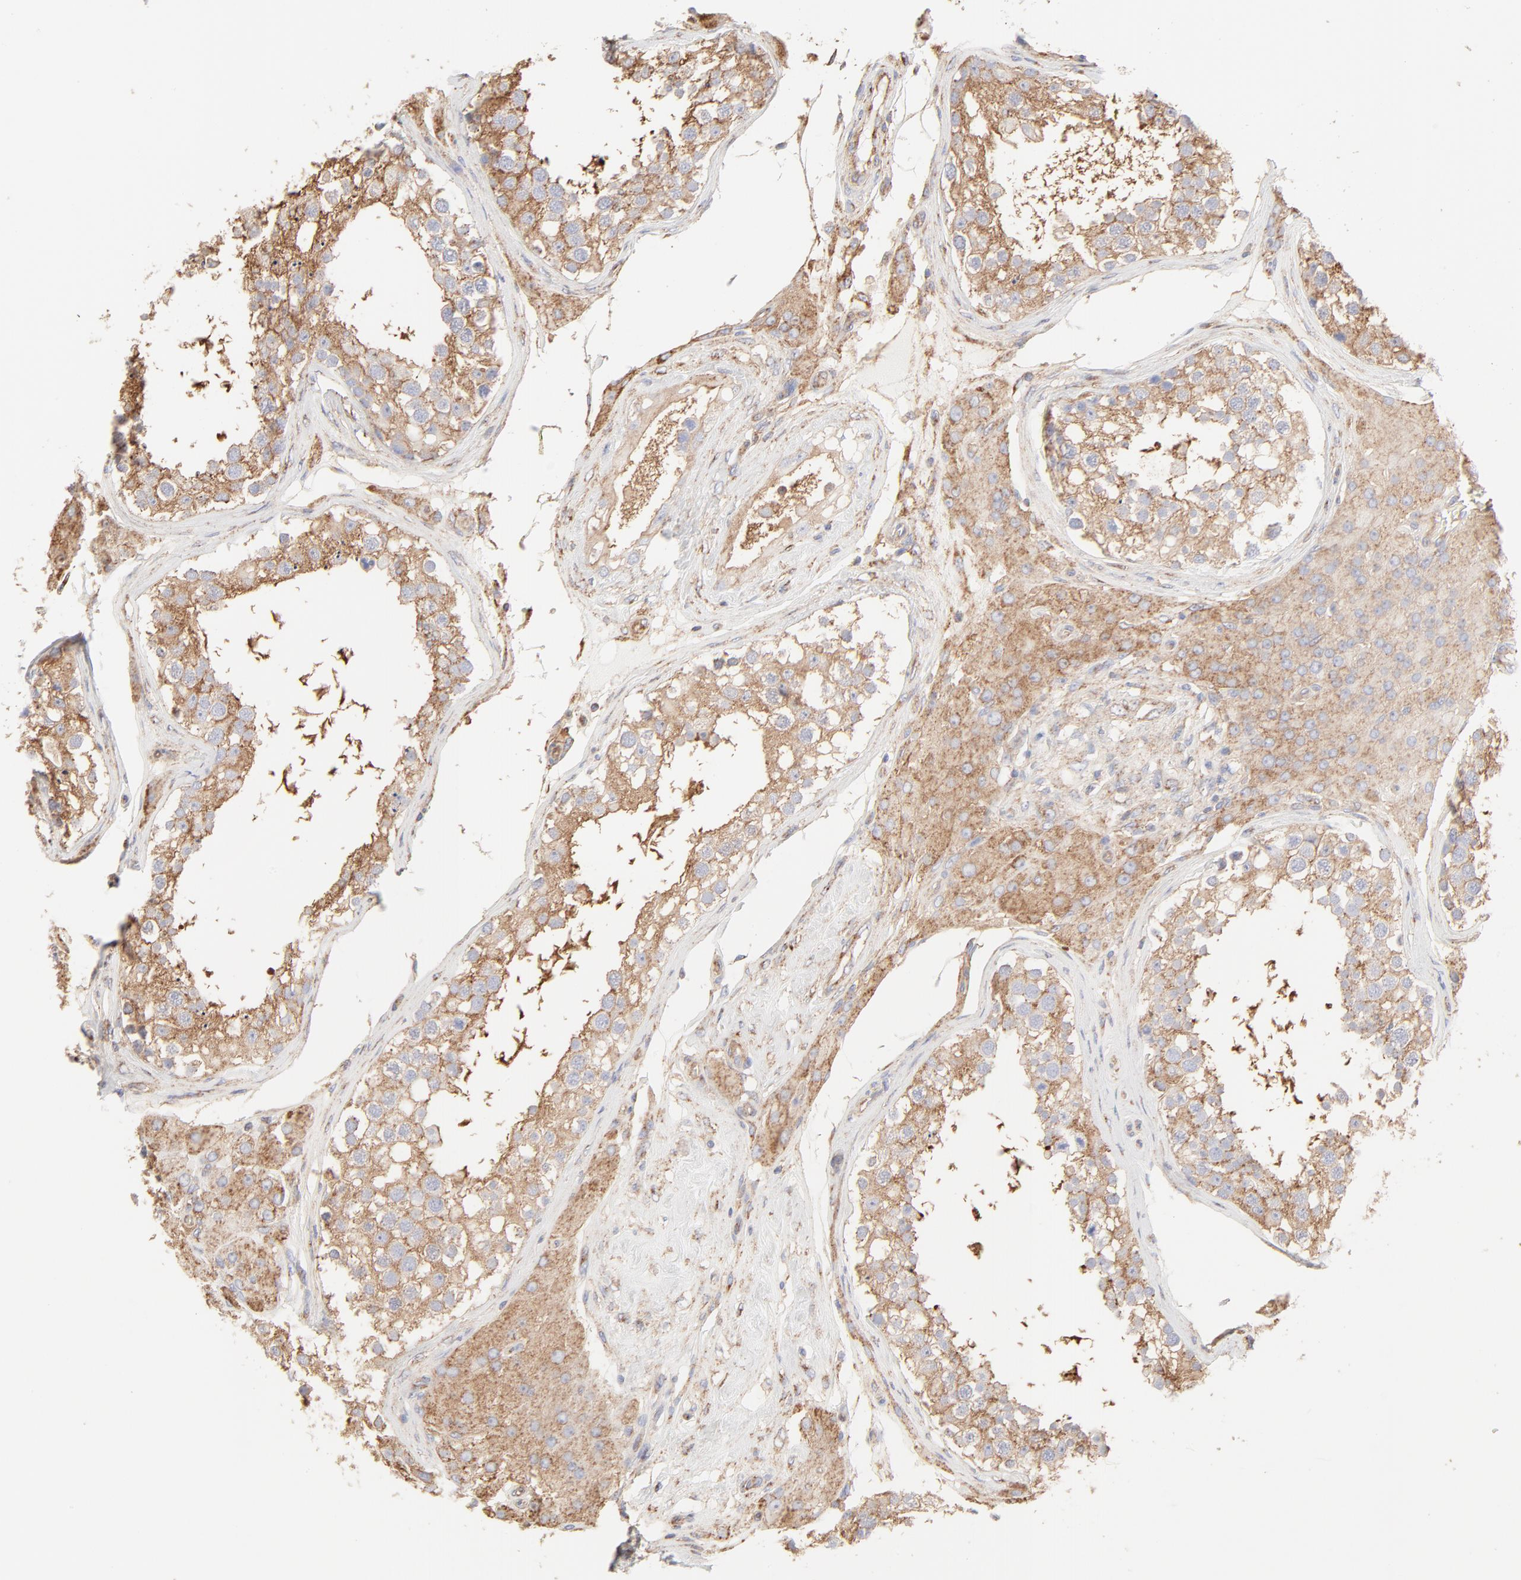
{"staining": {"intensity": "moderate", "quantity": ">75%", "location": "cytoplasmic/membranous"}, "tissue": "testis", "cell_type": "Cells in seminiferous ducts", "image_type": "normal", "snomed": [{"axis": "morphology", "description": "Normal tissue, NOS"}, {"axis": "topography", "description": "Testis"}], "caption": "Immunohistochemical staining of normal testis shows >75% levels of moderate cytoplasmic/membranous protein positivity in about >75% of cells in seminiferous ducts.", "gene": "CLTB", "patient": {"sex": "male", "age": 68}}